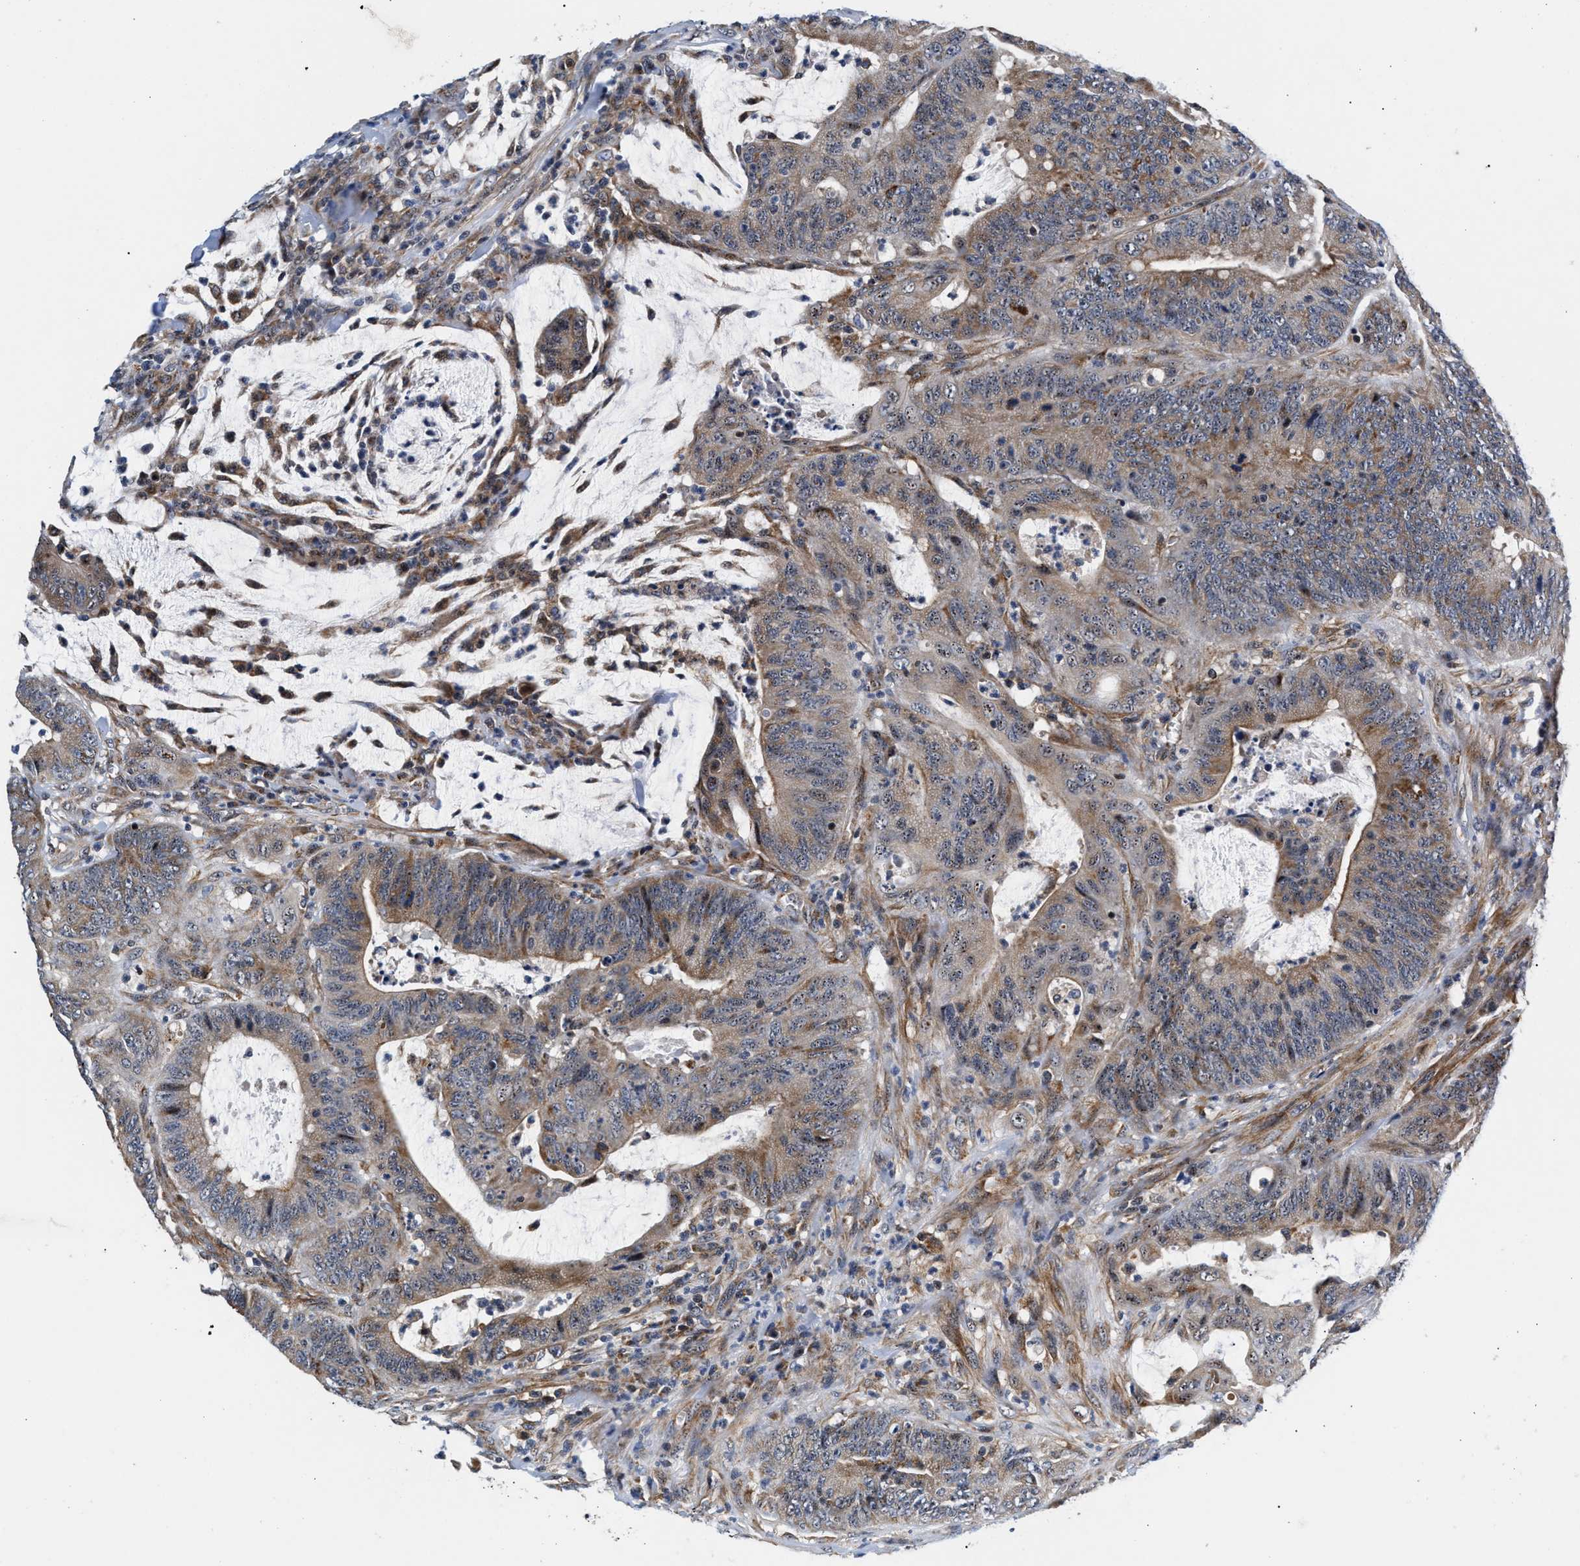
{"staining": {"intensity": "weak", "quantity": ">75%", "location": "cytoplasmic/membranous"}, "tissue": "colorectal cancer", "cell_type": "Tumor cells", "image_type": "cancer", "snomed": [{"axis": "morphology", "description": "Adenocarcinoma, NOS"}, {"axis": "topography", "description": "Colon"}], "caption": "Protein expression analysis of human adenocarcinoma (colorectal) reveals weak cytoplasmic/membranous positivity in approximately >75% of tumor cells. Immunohistochemistry (ihc) stains the protein of interest in brown and the nuclei are stained blue.", "gene": "SGK1", "patient": {"sex": "male", "age": 45}}